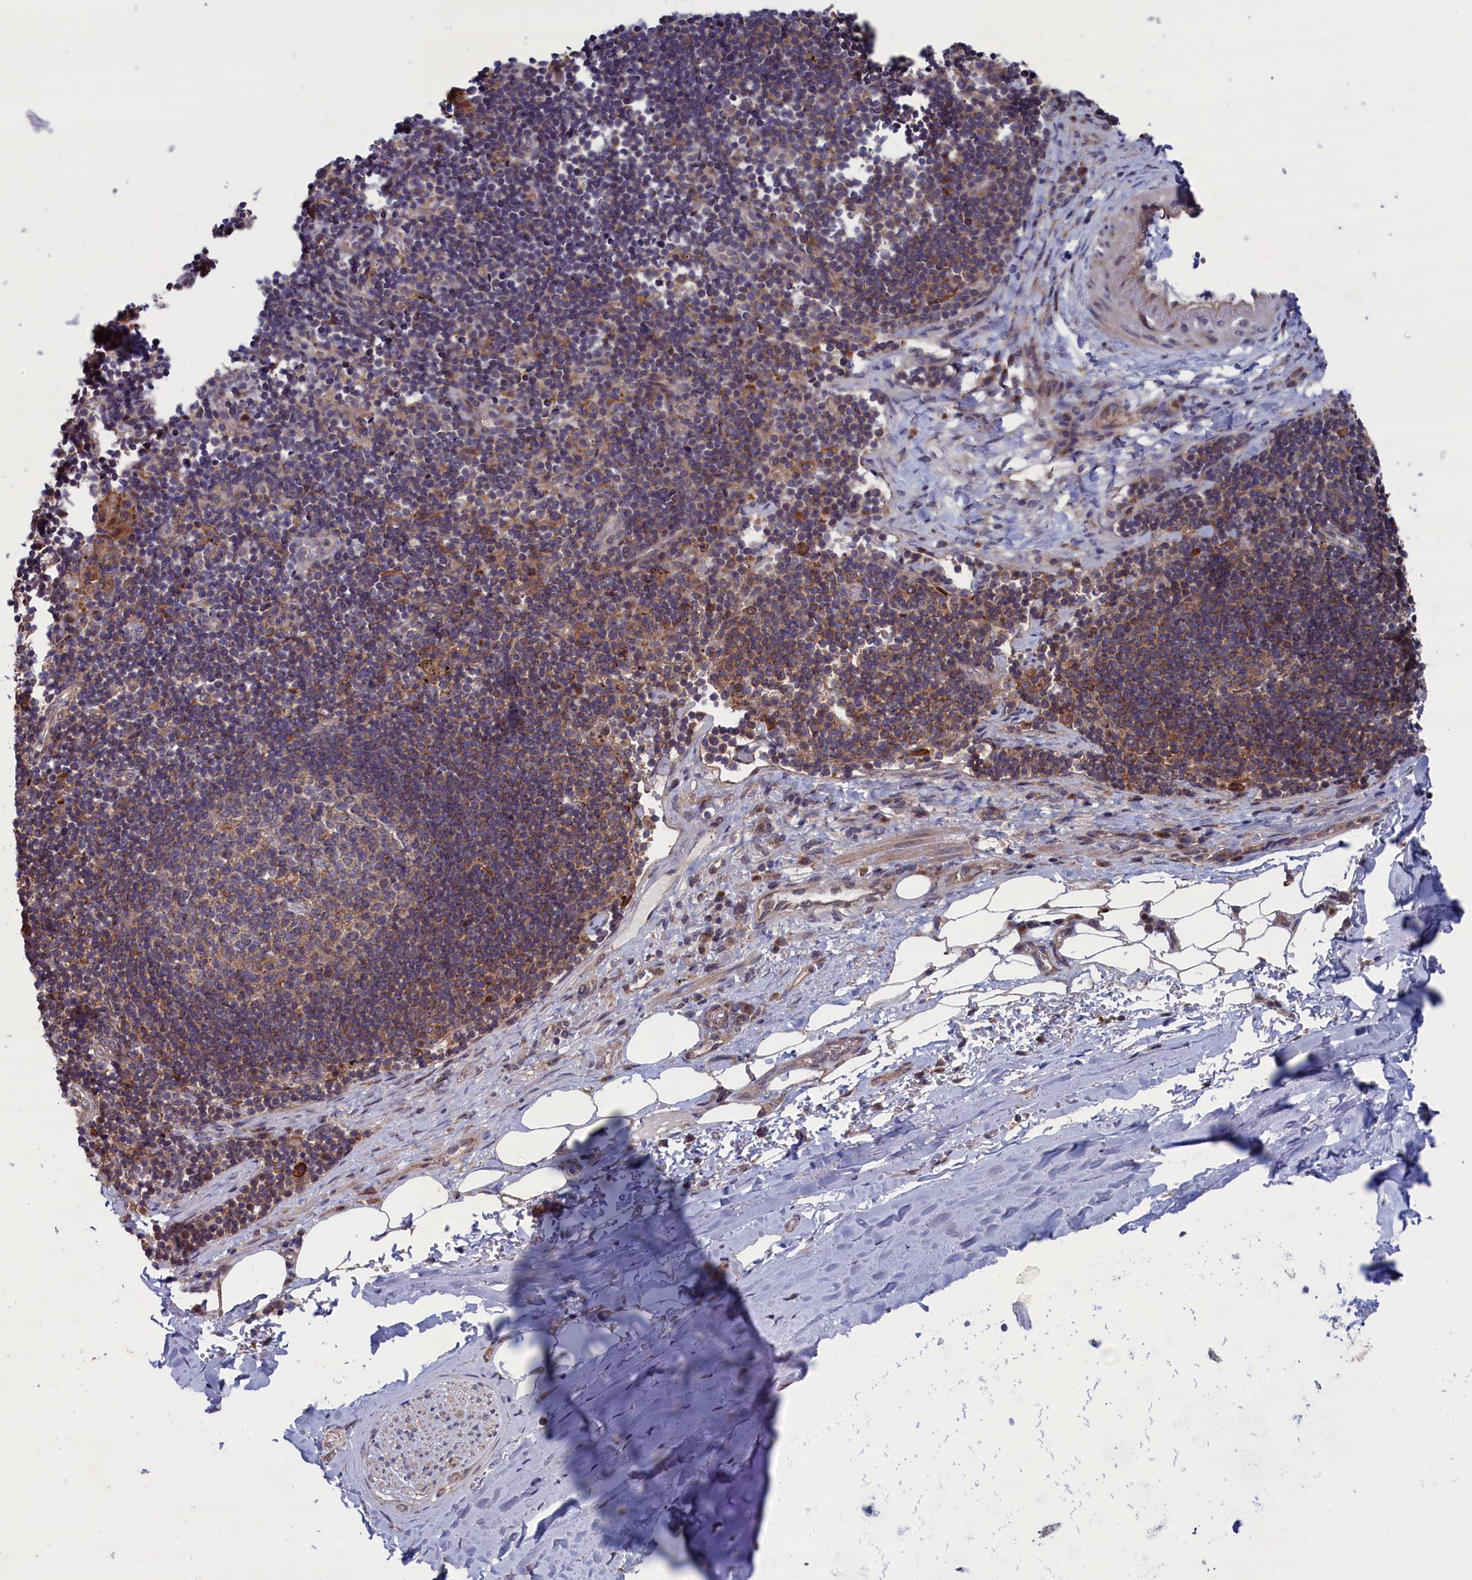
{"staining": {"intensity": "weak", "quantity": ">75%", "location": "cytoplasmic/membranous"}, "tissue": "adipose tissue", "cell_type": "Adipocytes", "image_type": "normal", "snomed": [{"axis": "morphology", "description": "Normal tissue, NOS"}, {"axis": "topography", "description": "Lymph node"}, {"axis": "topography", "description": "Cartilage tissue"}, {"axis": "topography", "description": "Bronchus"}], "caption": "A high-resolution micrograph shows immunohistochemistry (IHC) staining of normal adipose tissue, which shows weak cytoplasmic/membranous staining in about >75% of adipocytes. The staining was performed using DAB, with brown indicating positive protein expression. Nuclei are stained blue with hematoxylin.", "gene": "SPATA13", "patient": {"sex": "male", "age": 63}}